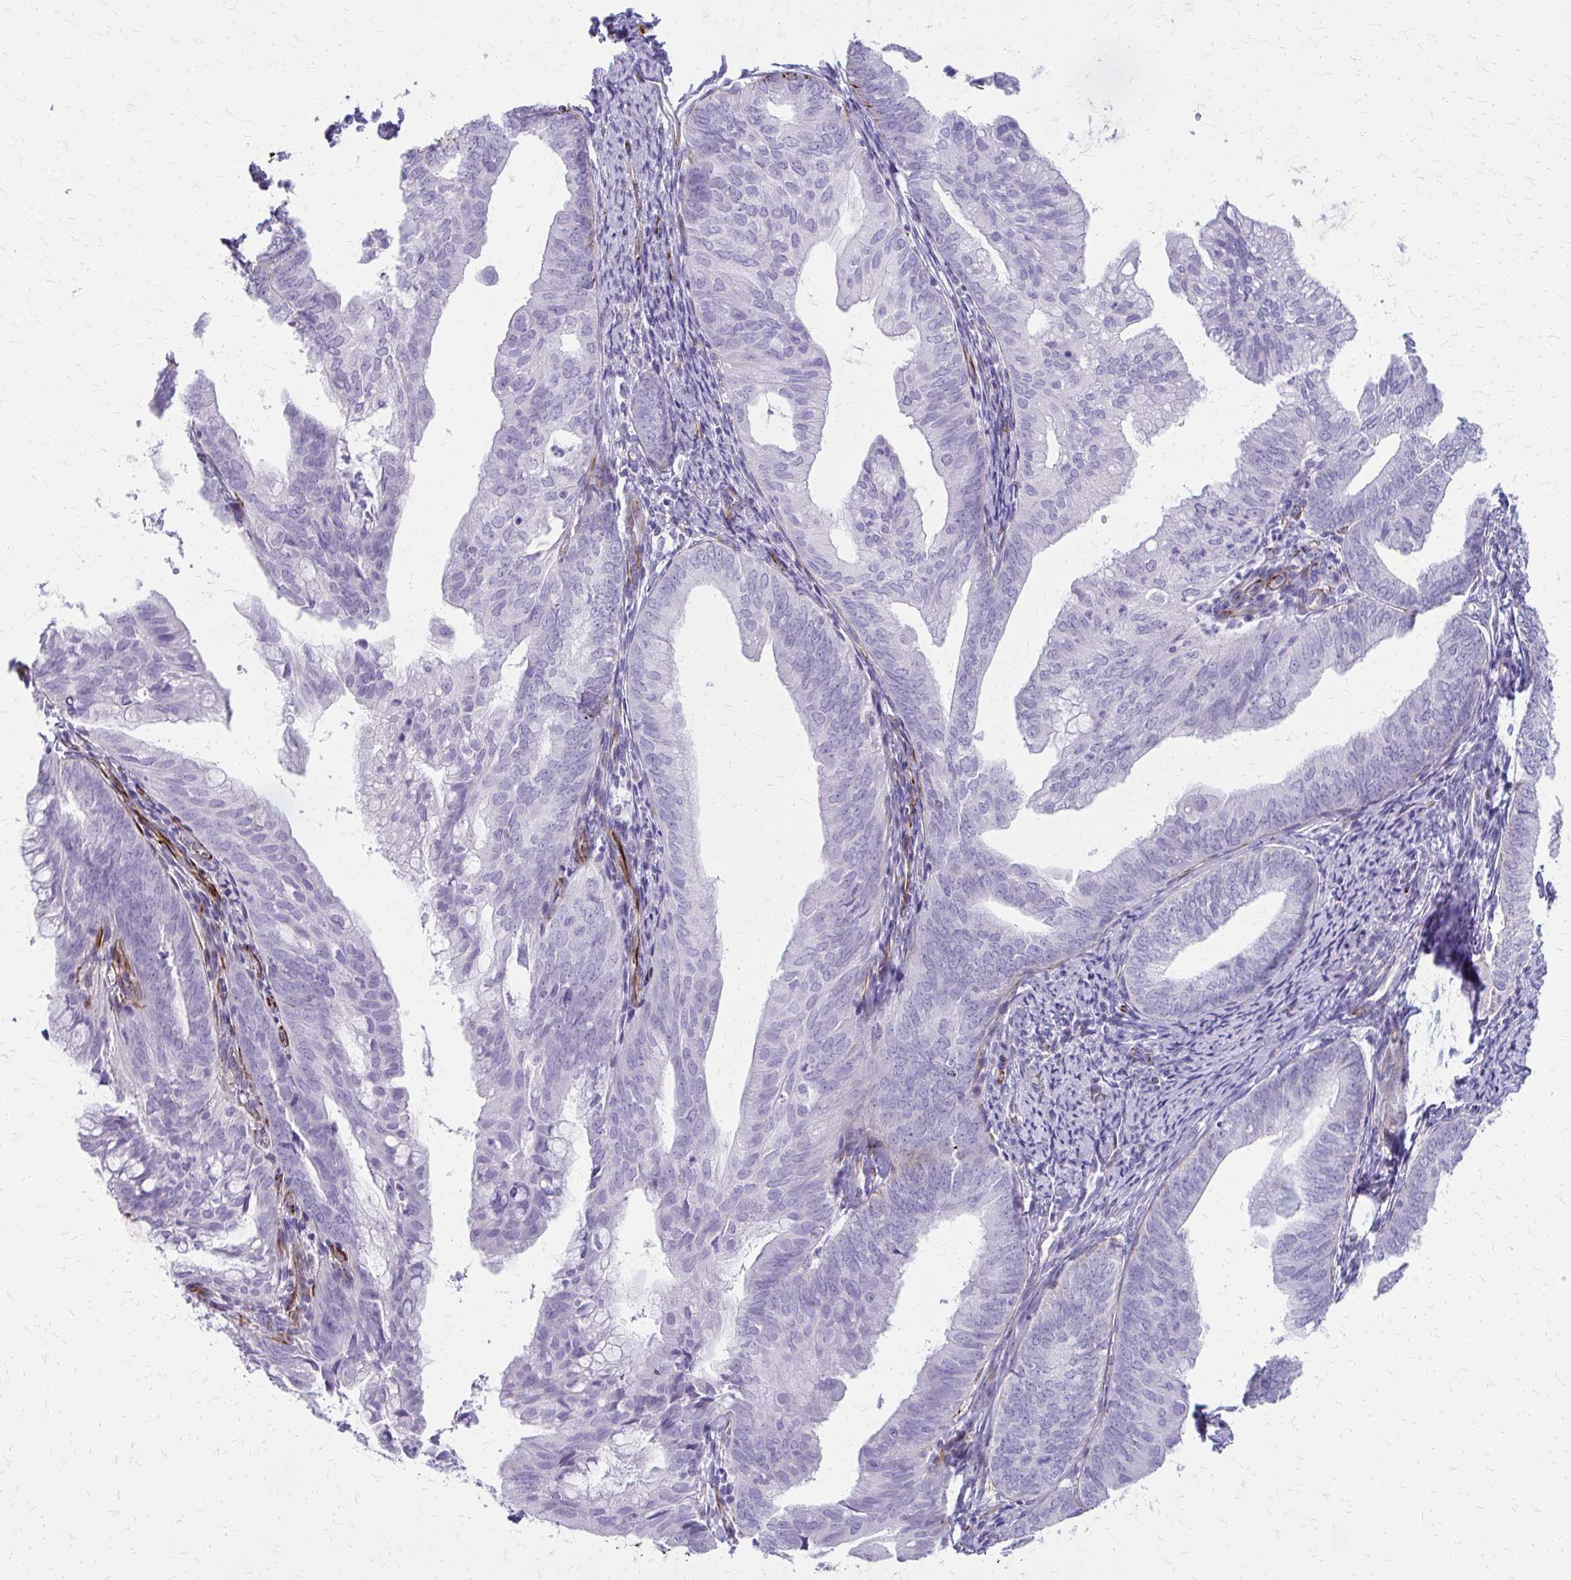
{"staining": {"intensity": "negative", "quantity": "none", "location": "none"}, "tissue": "endometrial cancer", "cell_type": "Tumor cells", "image_type": "cancer", "snomed": [{"axis": "morphology", "description": "Adenocarcinoma, NOS"}, {"axis": "topography", "description": "Endometrium"}], "caption": "Immunohistochemistry (IHC) histopathology image of neoplastic tissue: human adenocarcinoma (endometrial) stained with DAB shows no significant protein staining in tumor cells.", "gene": "TRIM6", "patient": {"sex": "female", "age": 75}}